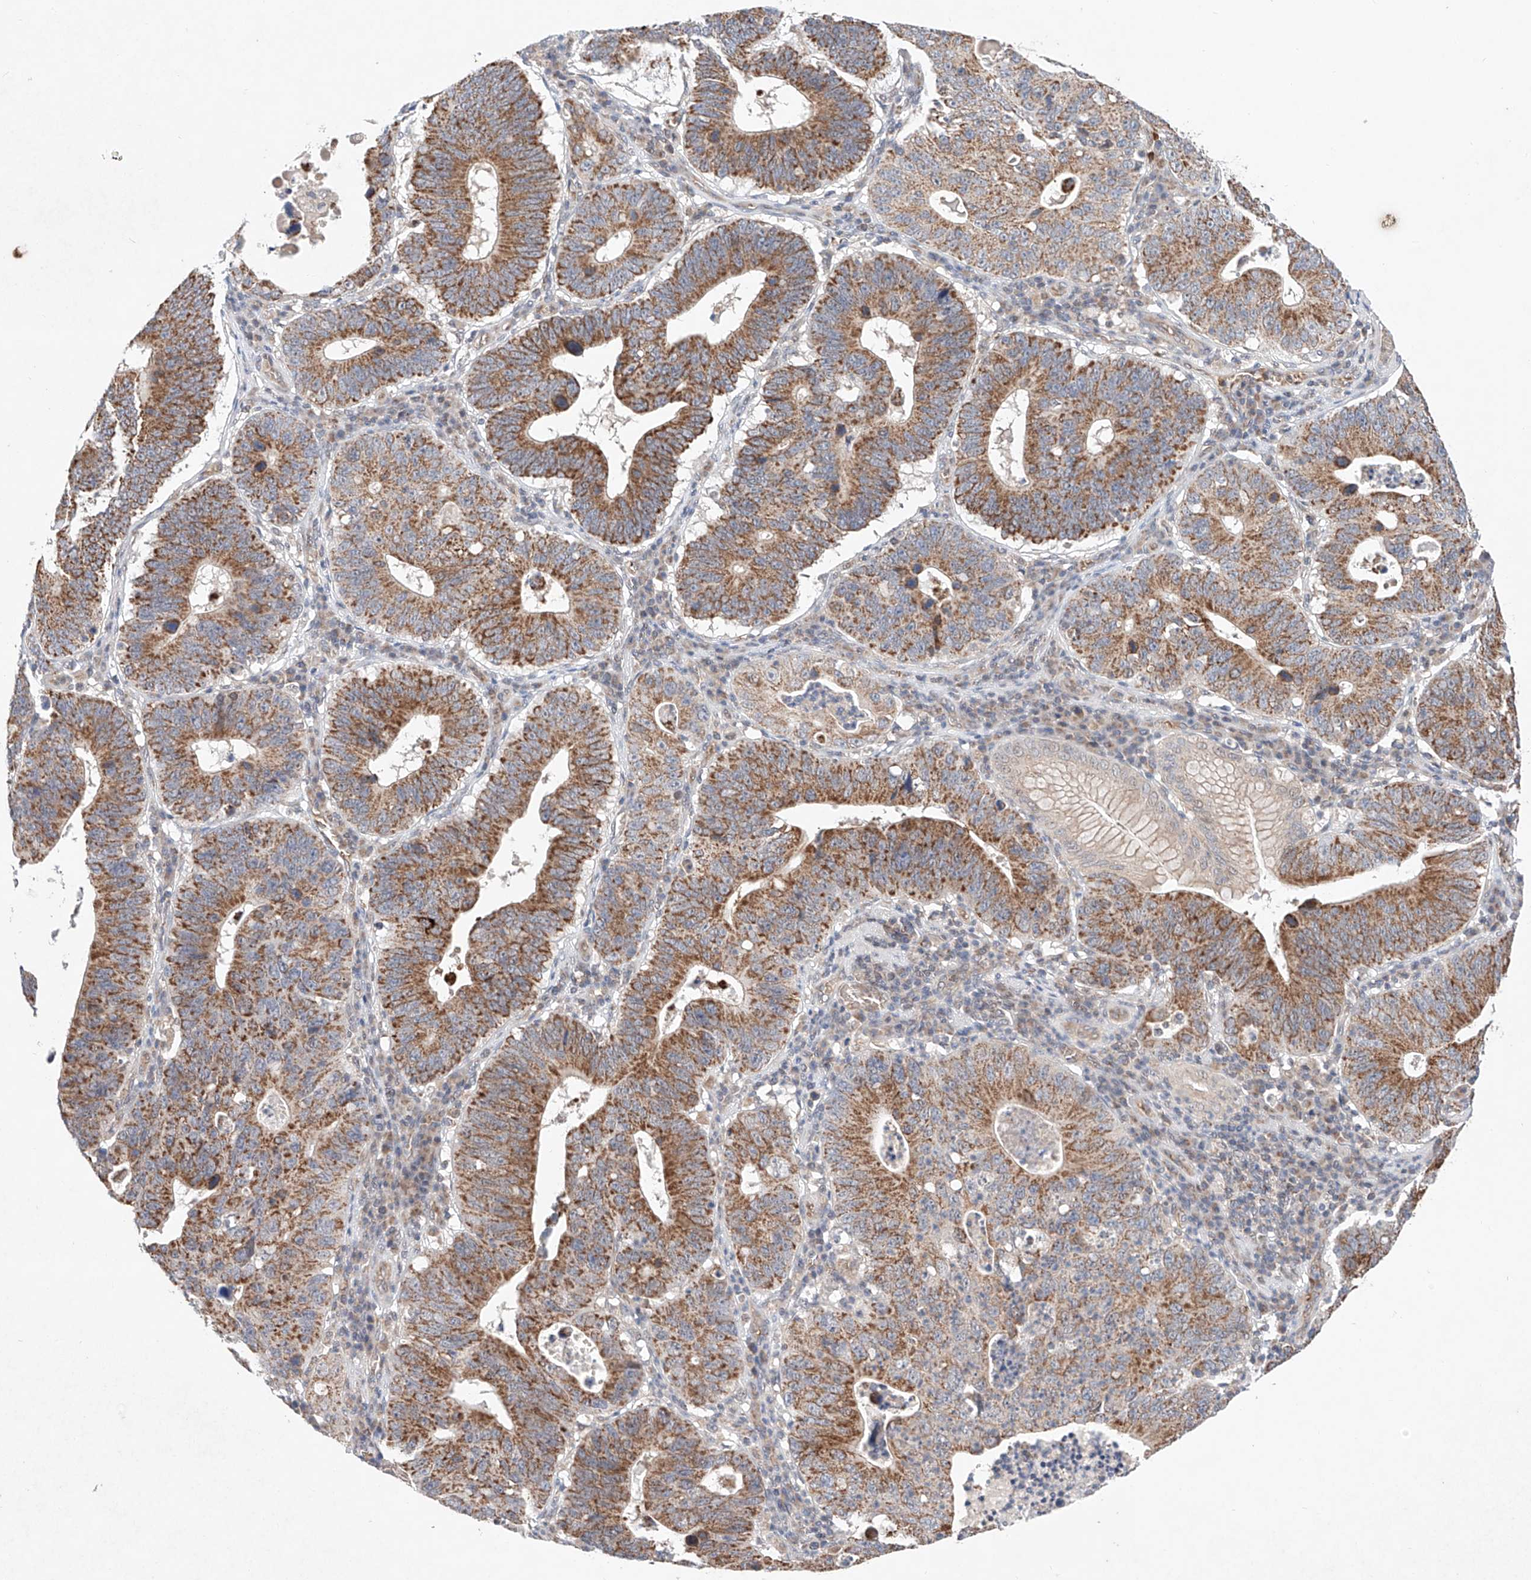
{"staining": {"intensity": "strong", "quantity": ">75%", "location": "cytoplasmic/membranous"}, "tissue": "stomach cancer", "cell_type": "Tumor cells", "image_type": "cancer", "snomed": [{"axis": "morphology", "description": "Adenocarcinoma, NOS"}, {"axis": "topography", "description": "Stomach"}], "caption": "Protein staining shows strong cytoplasmic/membranous staining in approximately >75% of tumor cells in stomach cancer.", "gene": "FASTK", "patient": {"sex": "male", "age": 59}}